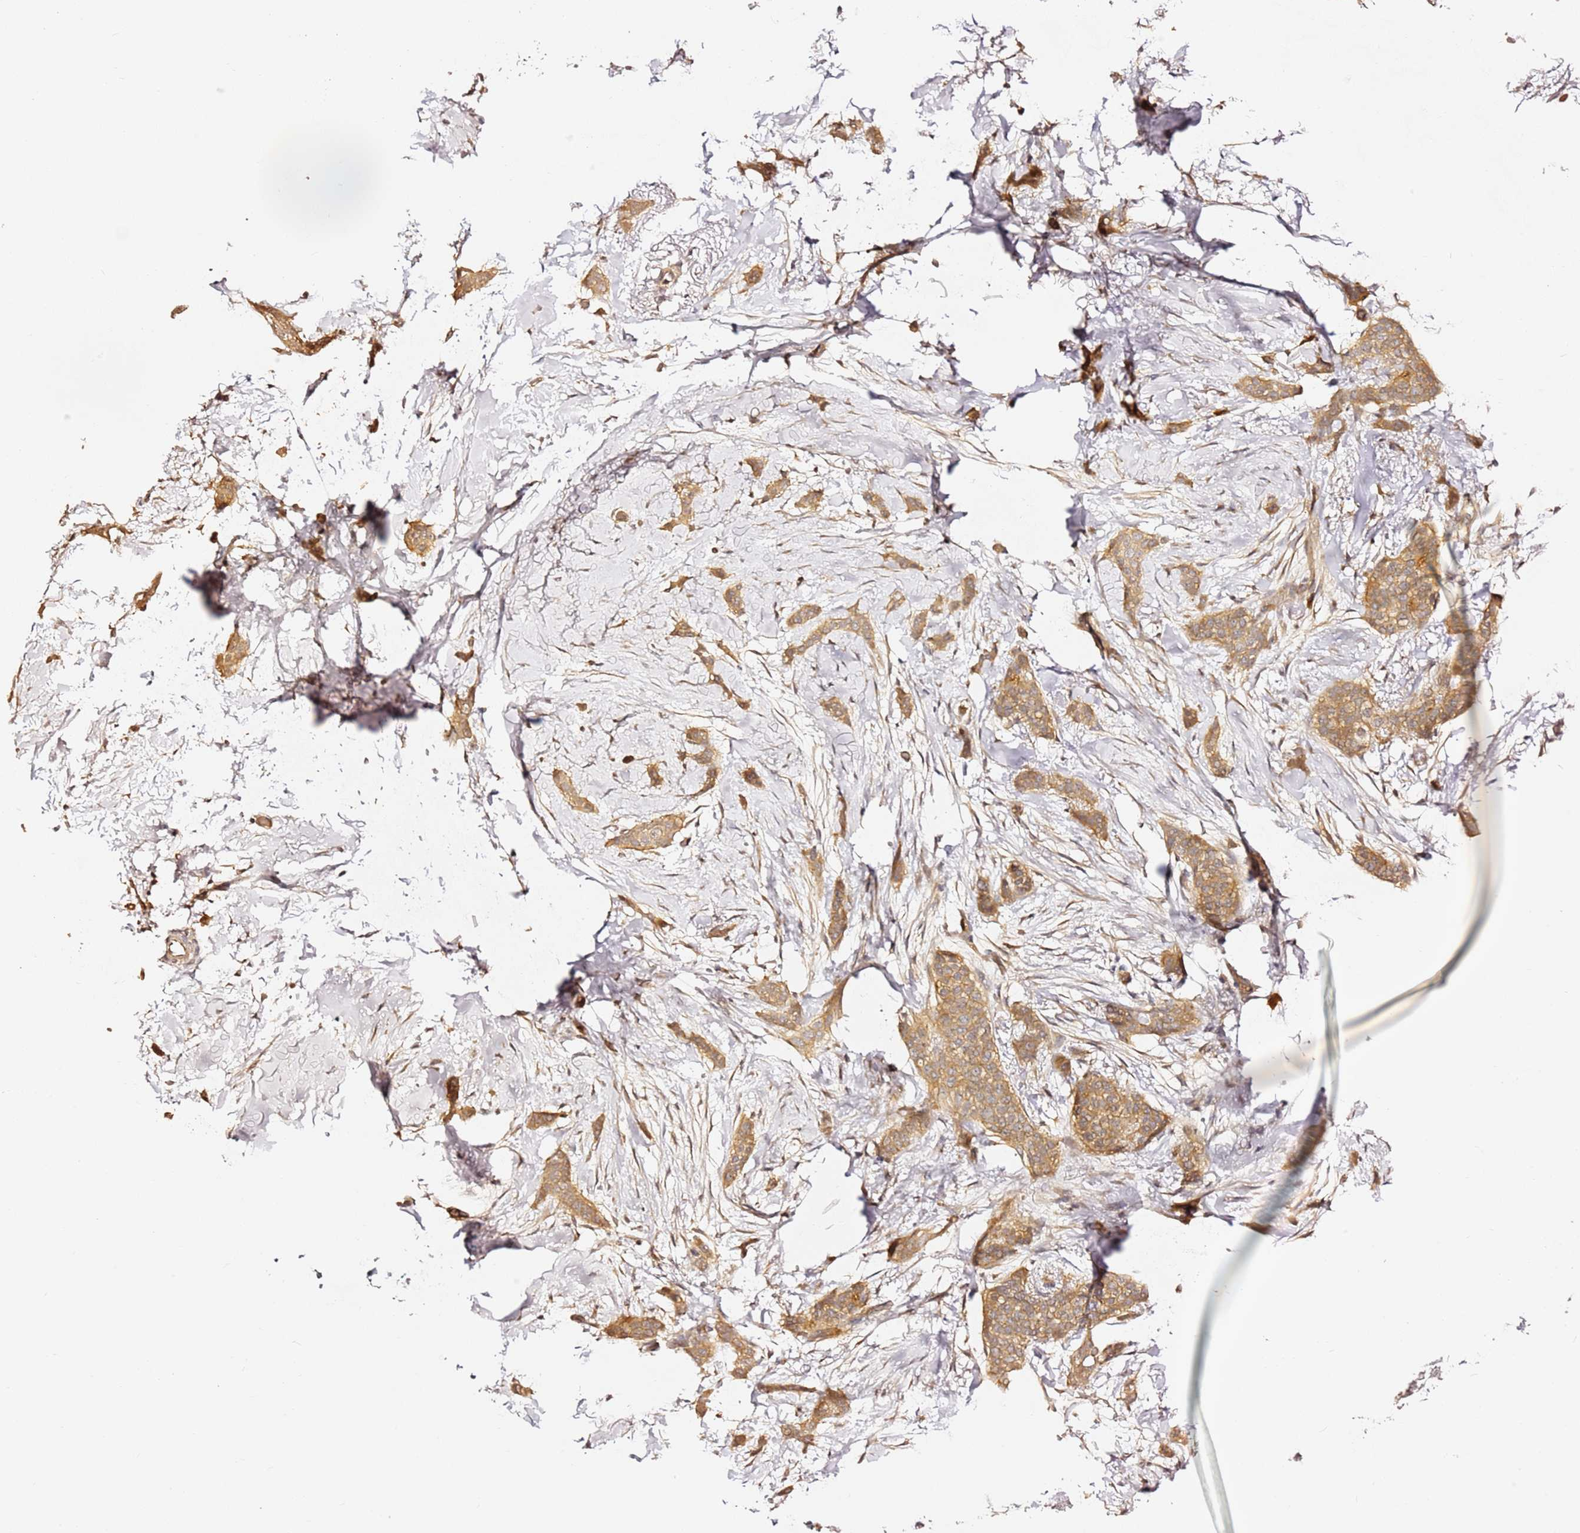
{"staining": {"intensity": "moderate", "quantity": ">75%", "location": "cytoplasmic/membranous"}, "tissue": "breast cancer", "cell_type": "Tumor cells", "image_type": "cancer", "snomed": [{"axis": "morphology", "description": "Duct carcinoma"}, {"axis": "topography", "description": "Breast"}], "caption": "Human infiltrating ductal carcinoma (breast) stained with a brown dye reveals moderate cytoplasmic/membranous positive expression in approximately >75% of tumor cells.", "gene": "OSBPL2", "patient": {"sex": "female", "age": 72}}